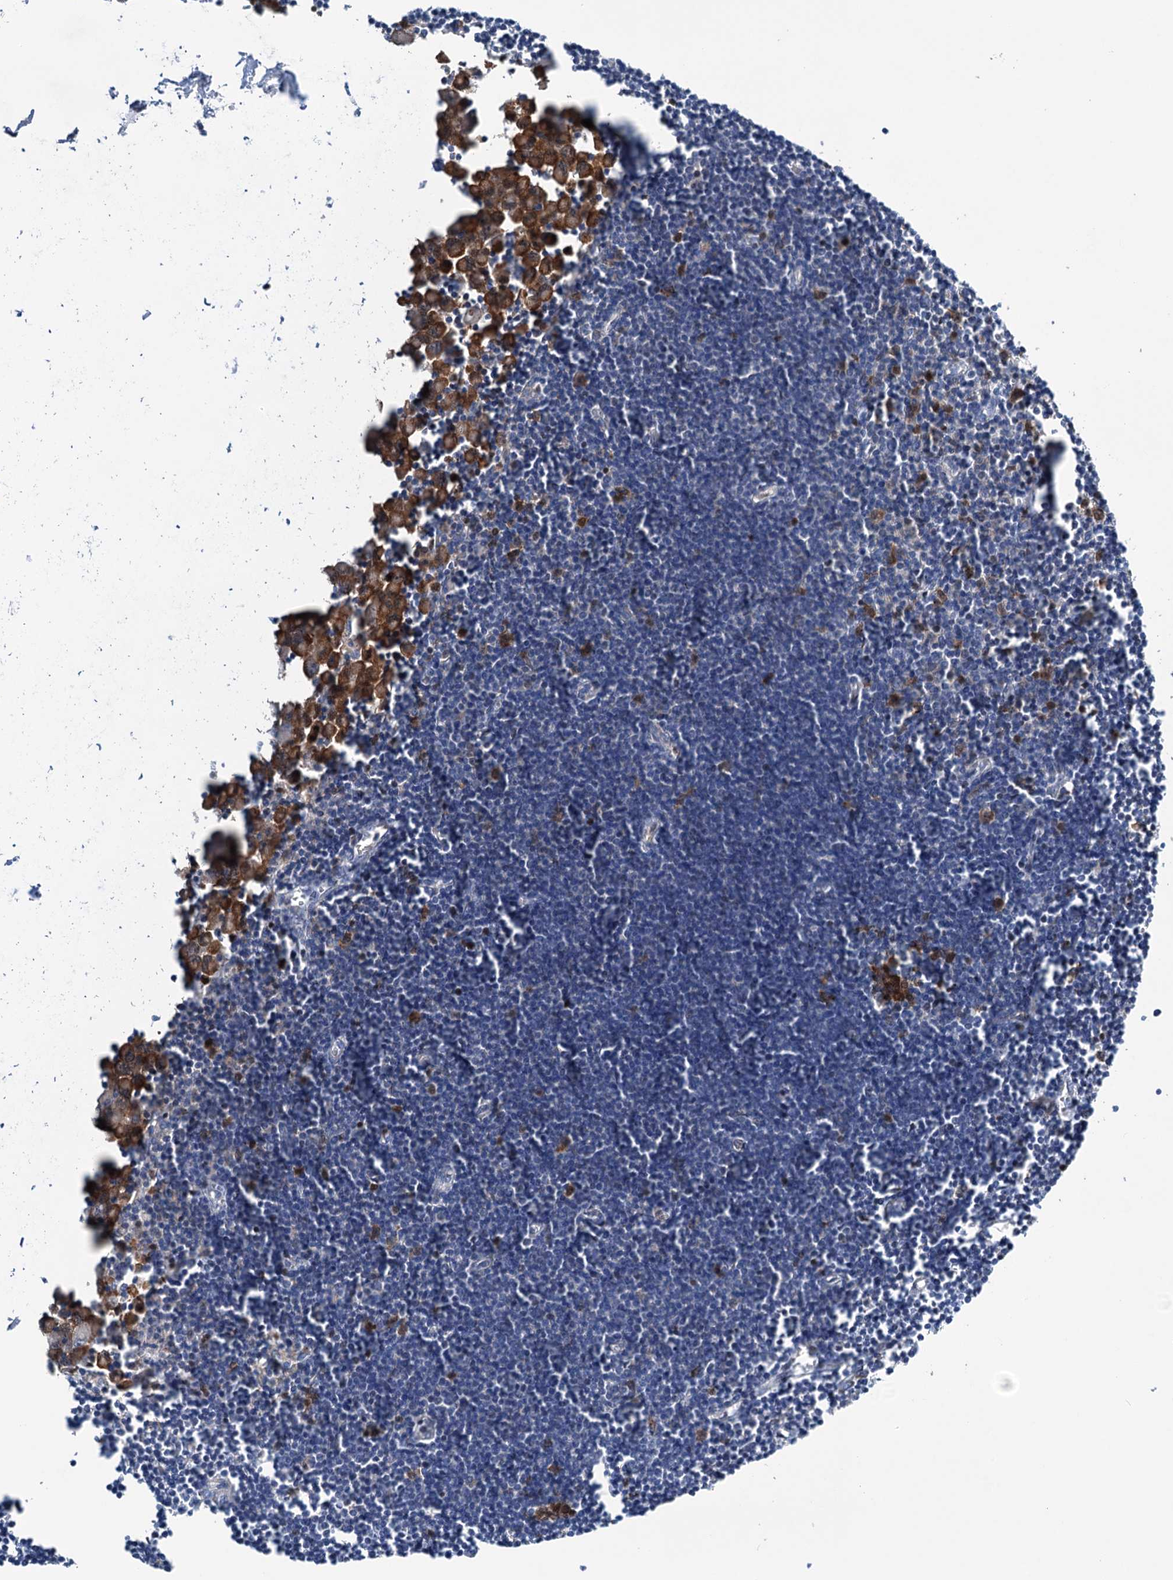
{"staining": {"intensity": "strong", "quantity": "25%-75%", "location": "cytoplasmic/membranous,nuclear"}, "tissue": "lymph node", "cell_type": "Germinal center cells", "image_type": "normal", "snomed": [{"axis": "morphology", "description": "Normal tissue, NOS"}, {"axis": "morphology", "description": "Malignant melanoma, Metastatic site"}, {"axis": "topography", "description": "Lymph node"}], "caption": "Lymph node stained with immunohistochemistry (IHC) demonstrates strong cytoplasmic/membranous,nuclear expression in approximately 25%-75% of germinal center cells.", "gene": "NCAPD2", "patient": {"sex": "male", "age": 41}}